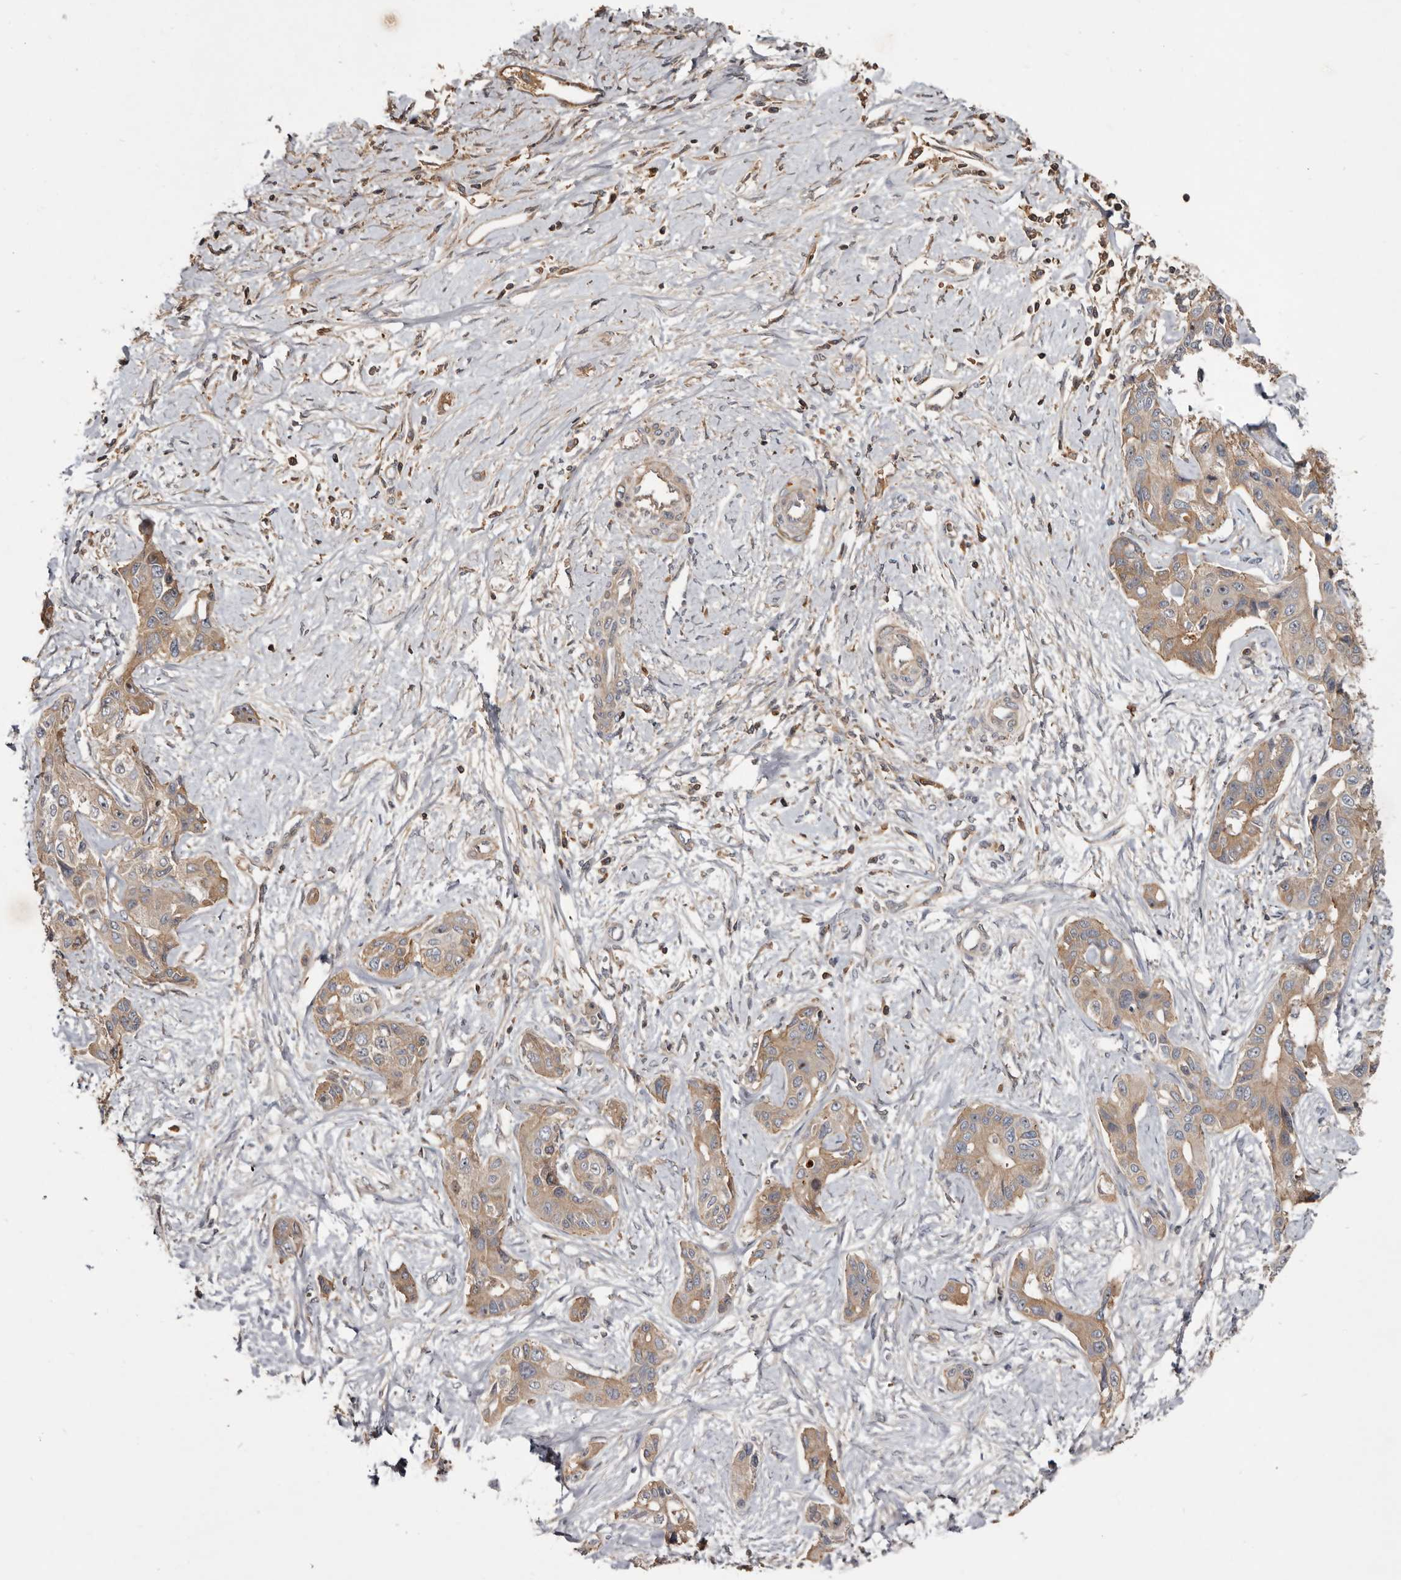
{"staining": {"intensity": "weak", "quantity": ">75%", "location": "cytoplasmic/membranous"}, "tissue": "liver cancer", "cell_type": "Tumor cells", "image_type": "cancer", "snomed": [{"axis": "morphology", "description": "Cholangiocarcinoma"}, {"axis": "topography", "description": "Liver"}], "caption": "A high-resolution micrograph shows immunohistochemistry staining of liver cholangiocarcinoma, which demonstrates weak cytoplasmic/membranous staining in approximately >75% of tumor cells.", "gene": "TTC39A", "patient": {"sex": "male", "age": 59}}